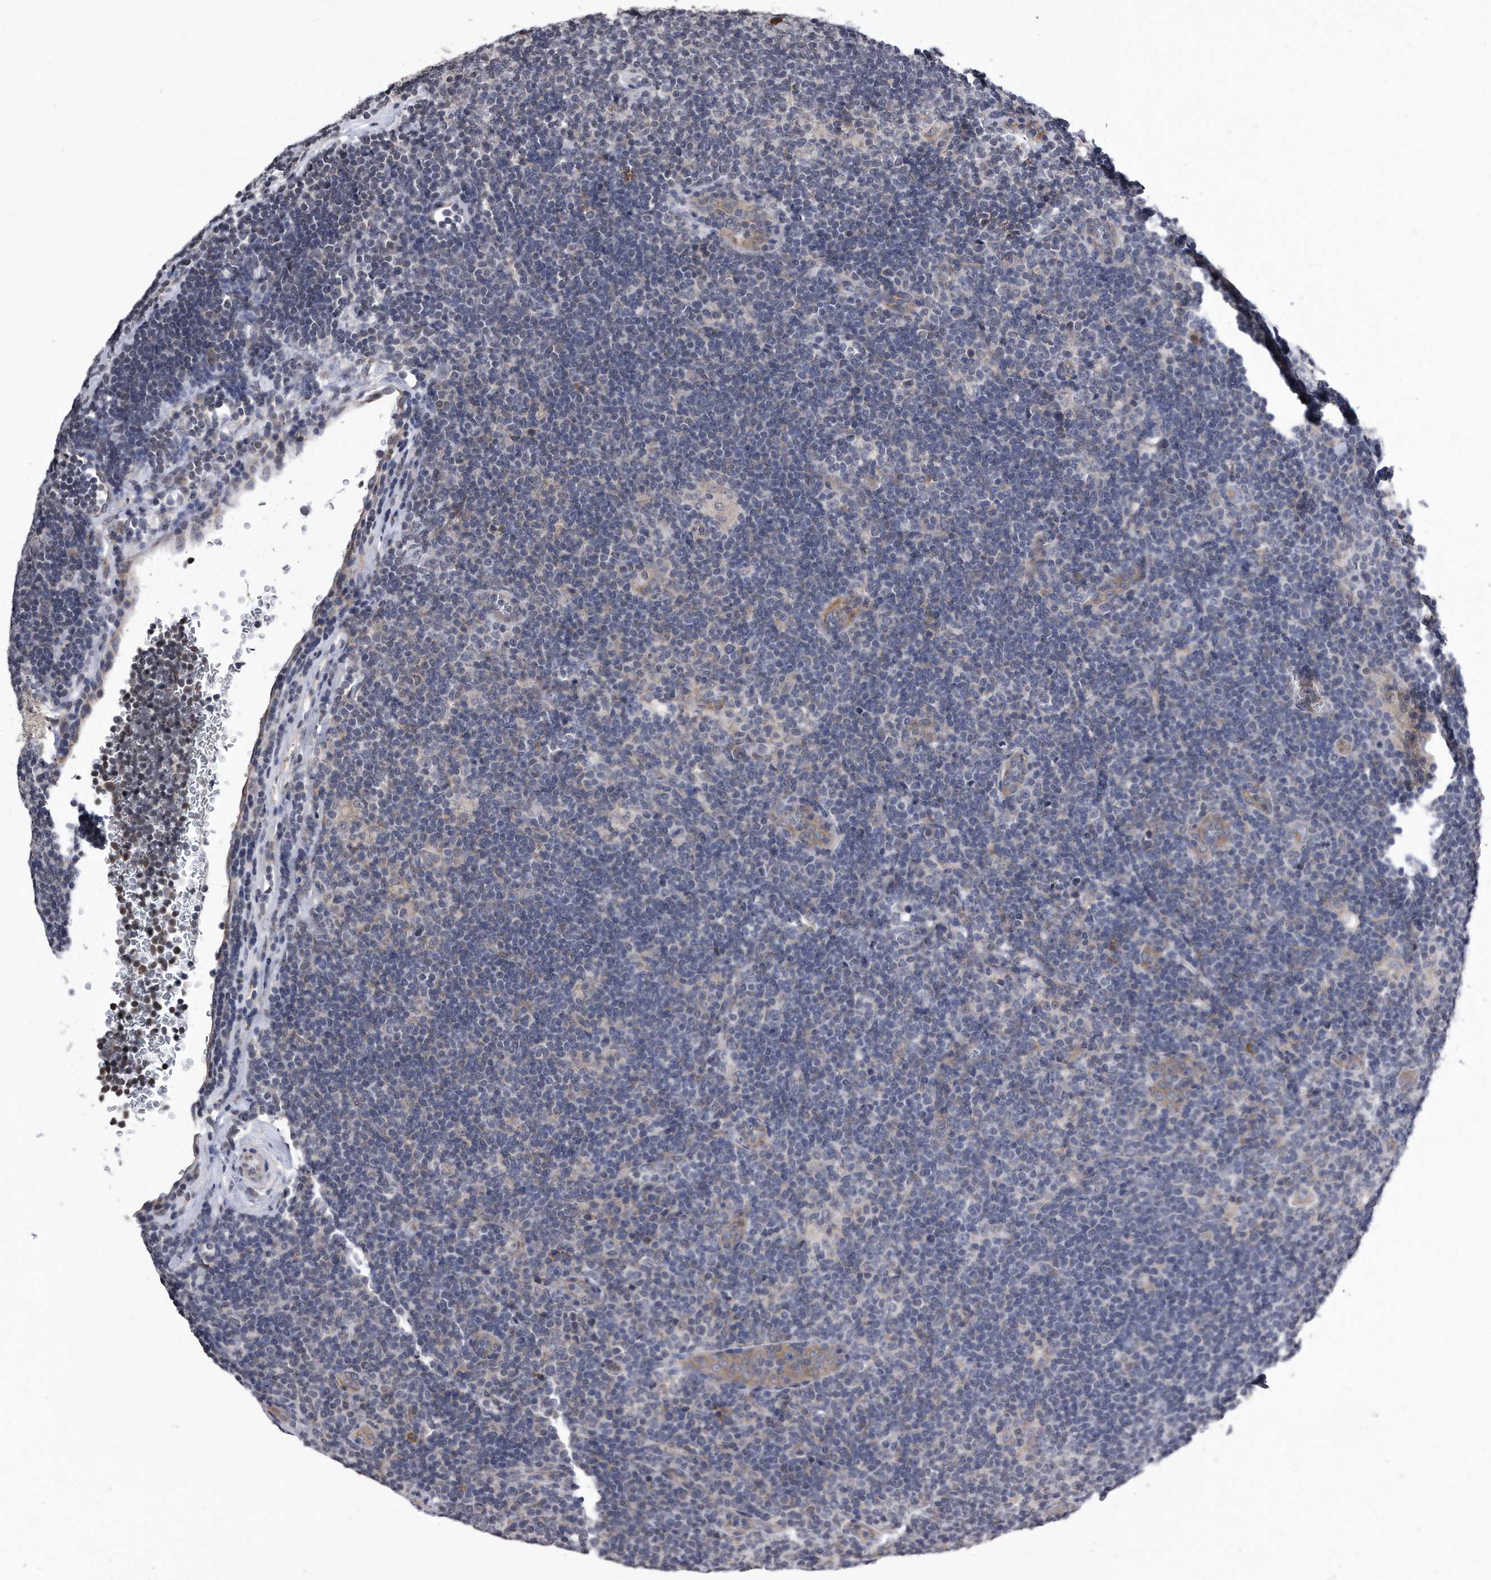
{"staining": {"intensity": "negative", "quantity": "none", "location": "none"}, "tissue": "lymphoma", "cell_type": "Tumor cells", "image_type": "cancer", "snomed": [{"axis": "morphology", "description": "Hodgkin's disease, NOS"}, {"axis": "topography", "description": "Lymph node"}], "caption": "Immunohistochemistry of lymphoma displays no expression in tumor cells.", "gene": "DAB1", "patient": {"sex": "female", "age": 57}}